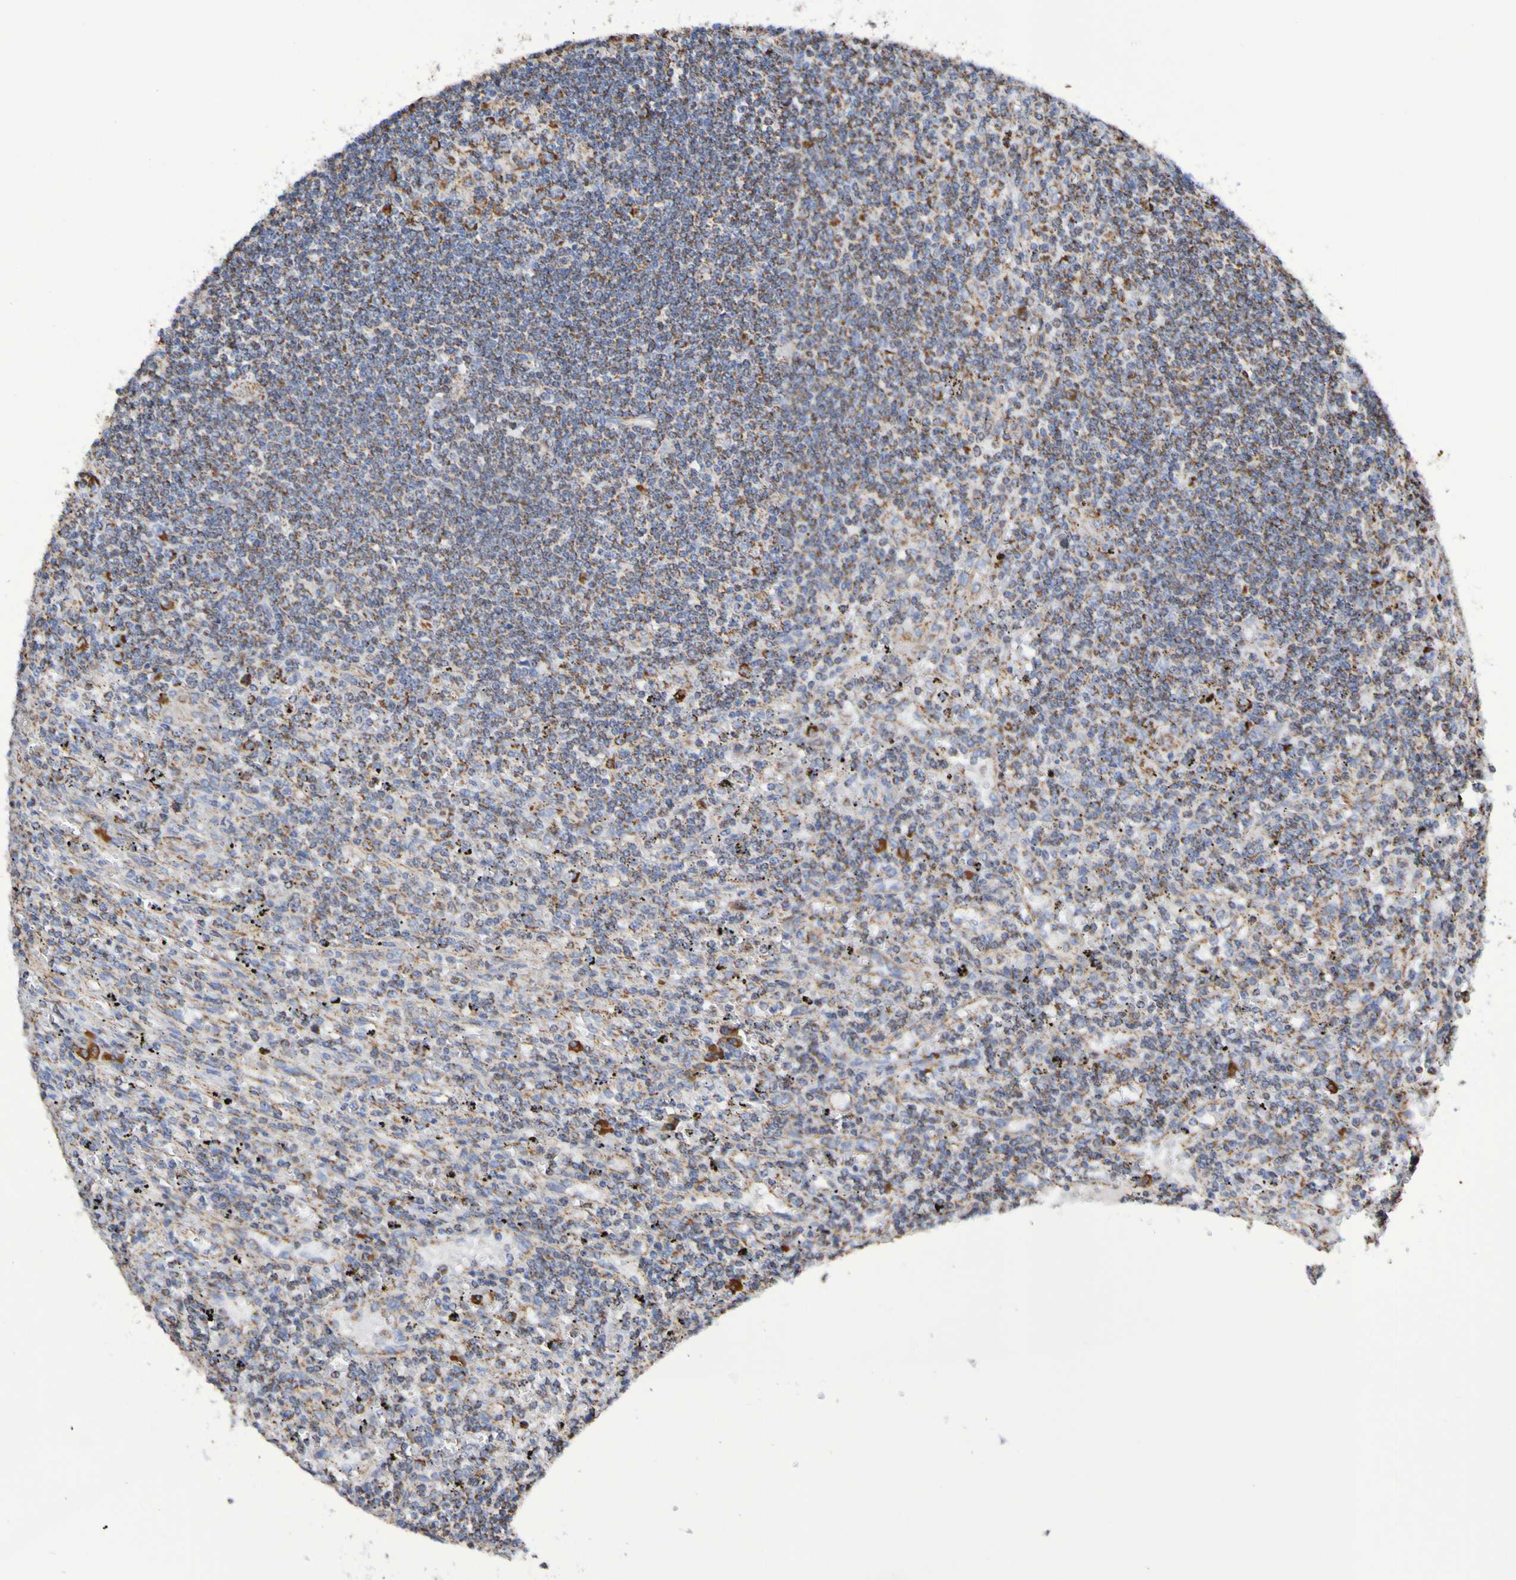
{"staining": {"intensity": "moderate", "quantity": "25%-75%", "location": "cytoplasmic/membranous"}, "tissue": "lymphoma", "cell_type": "Tumor cells", "image_type": "cancer", "snomed": [{"axis": "morphology", "description": "Malignant lymphoma, non-Hodgkin's type, Low grade"}, {"axis": "topography", "description": "Spleen"}], "caption": "Brown immunohistochemical staining in human lymphoma displays moderate cytoplasmic/membranous staining in approximately 25%-75% of tumor cells.", "gene": "IL18R1", "patient": {"sex": "male", "age": 76}}